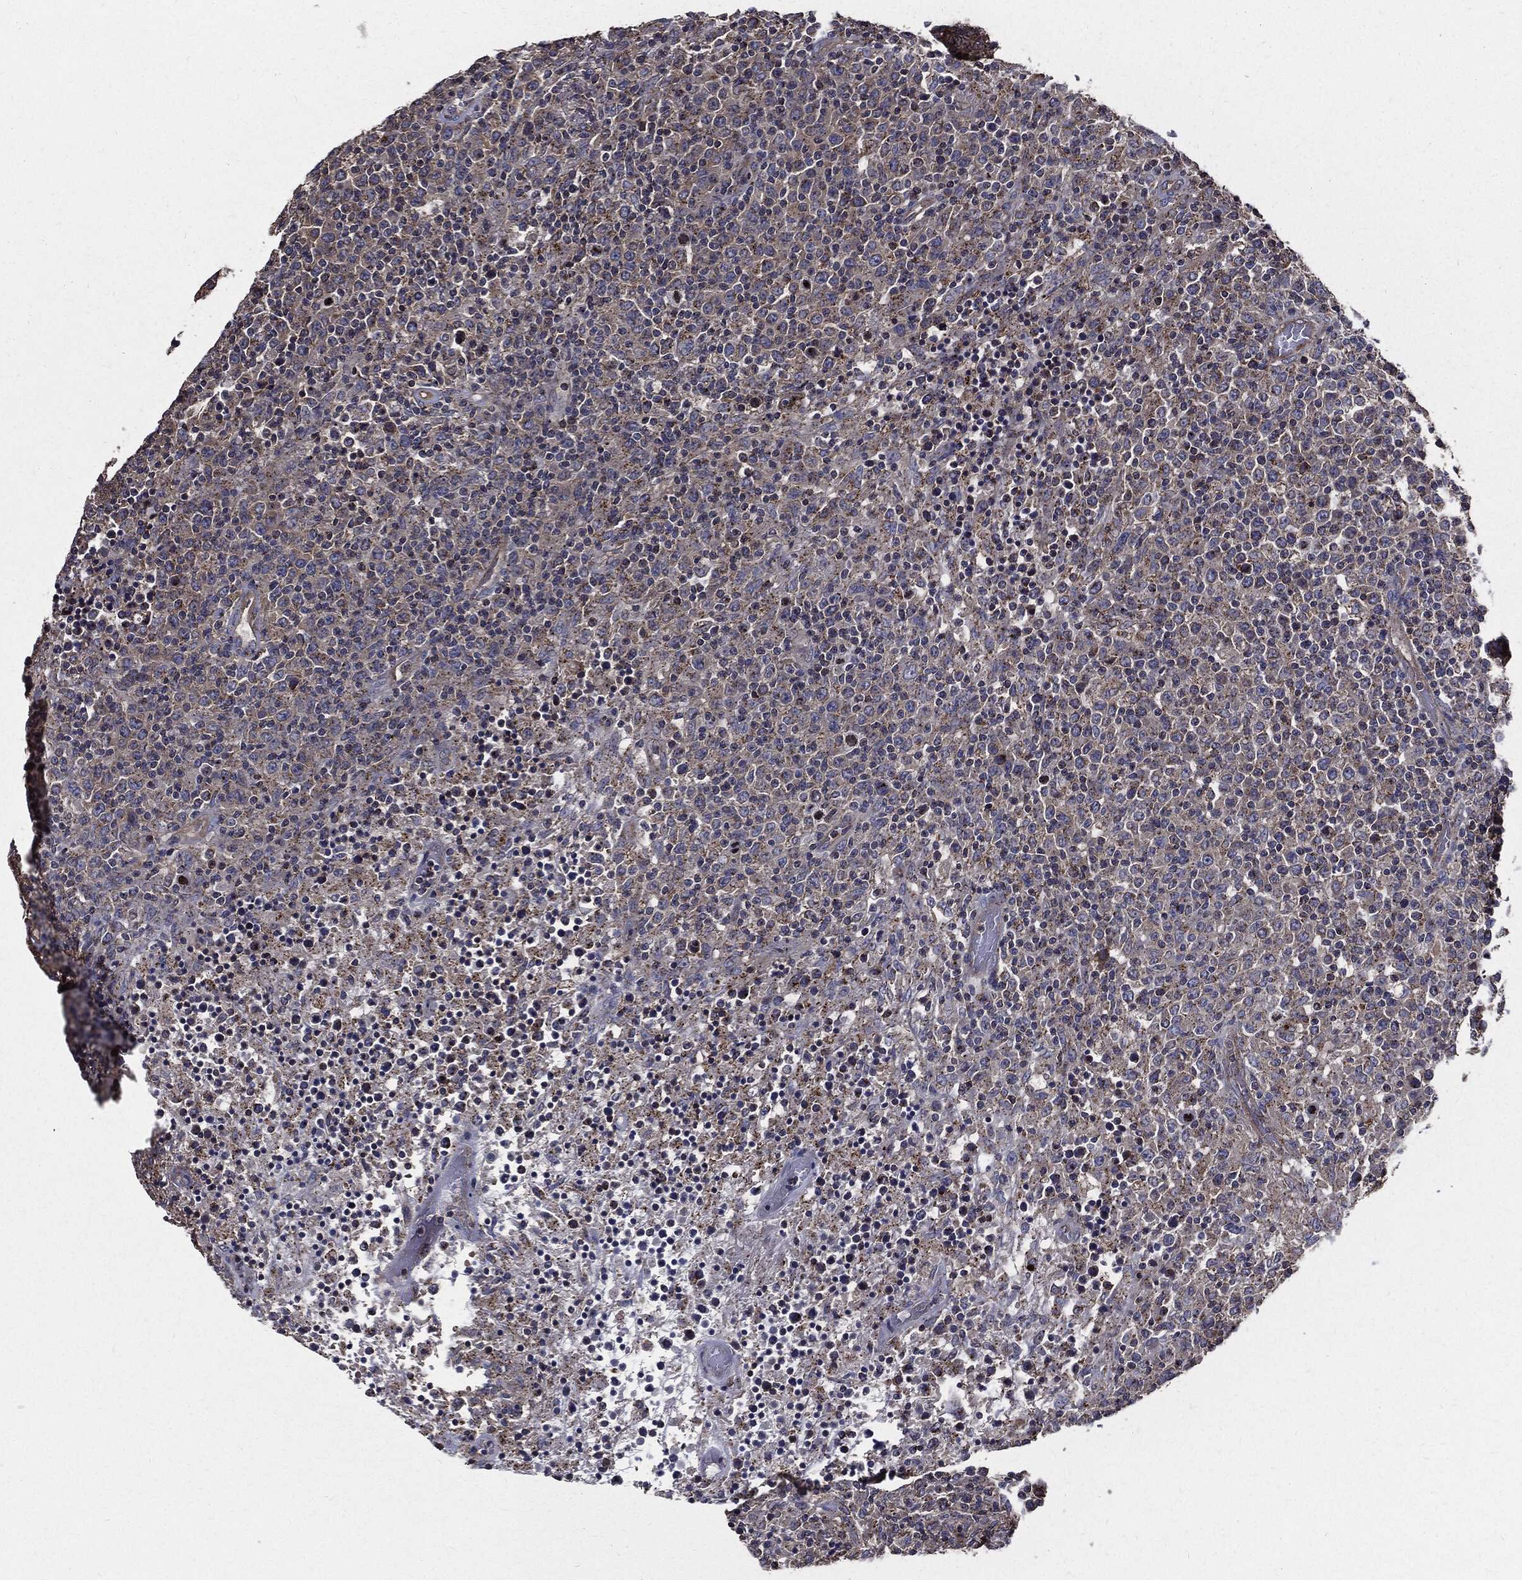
{"staining": {"intensity": "negative", "quantity": "none", "location": "none"}, "tissue": "lymphoma", "cell_type": "Tumor cells", "image_type": "cancer", "snomed": [{"axis": "morphology", "description": "Malignant lymphoma, non-Hodgkin's type, High grade"}, {"axis": "topography", "description": "Lung"}], "caption": "An immunohistochemistry (IHC) image of lymphoma is shown. There is no staining in tumor cells of lymphoma.", "gene": "PDCD6IP", "patient": {"sex": "male", "age": 79}}